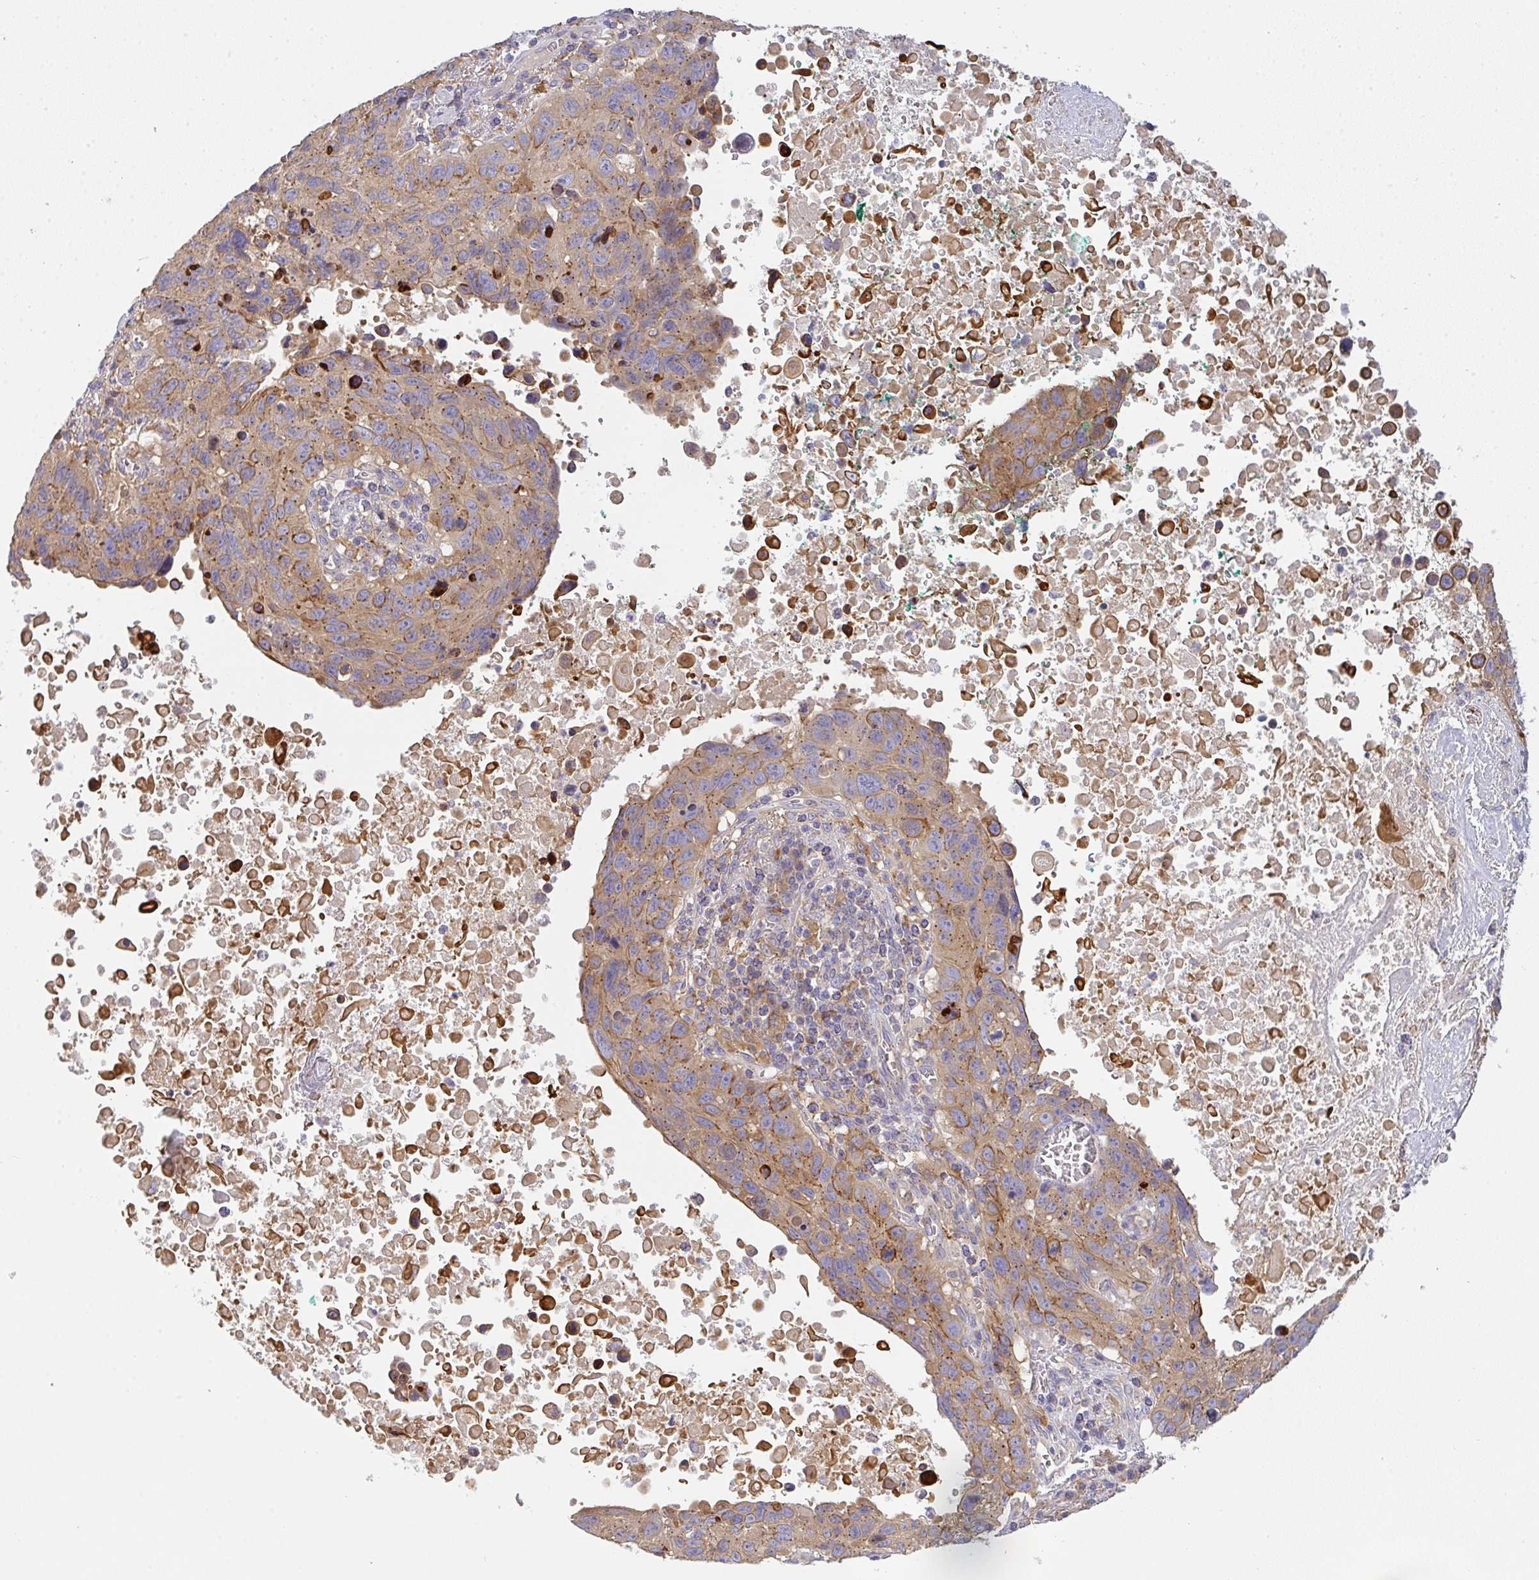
{"staining": {"intensity": "moderate", "quantity": ">75%", "location": "cytoplasmic/membranous"}, "tissue": "lung cancer", "cell_type": "Tumor cells", "image_type": "cancer", "snomed": [{"axis": "morphology", "description": "Squamous cell carcinoma, NOS"}, {"axis": "topography", "description": "Lung"}], "caption": "There is medium levels of moderate cytoplasmic/membranous staining in tumor cells of lung cancer (squamous cell carcinoma), as demonstrated by immunohistochemical staining (brown color).", "gene": "SNX5", "patient": {"sex": "male", "age": 66}}